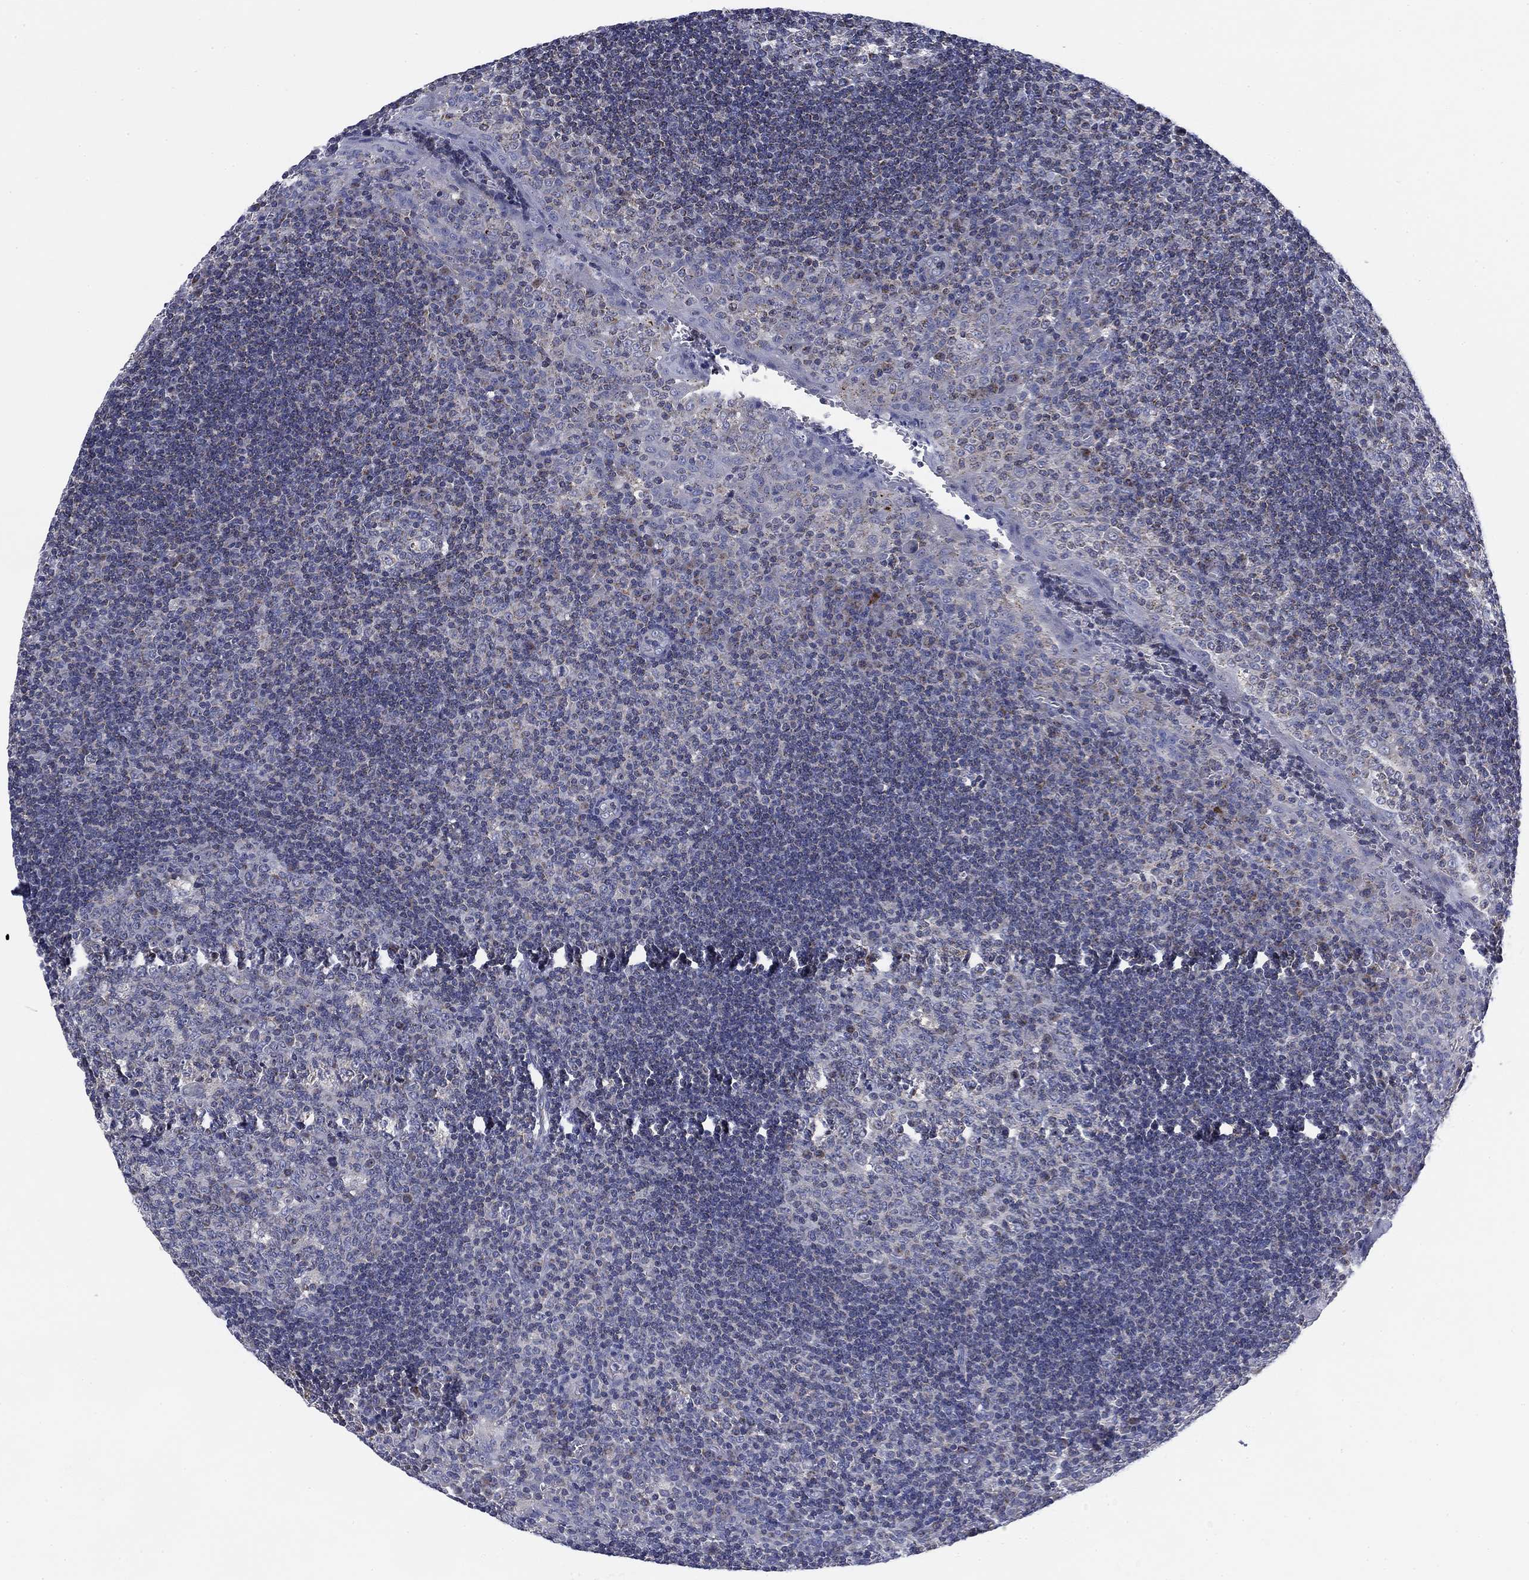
{"staining": {"intensity": "weak", "quantity": "<25%", "location": "cytoplasmic/membranous"}, "tissue": "tonsil", "cell_type": "Germinal center cells", "image_type": "normal", "snomed": [{"axis": "morphology", "description": "Normal tissue, NOS"}, {"axis": "topography", "description": "Tonsil"}], "caption": "Immunohistochemistry (IHC) of benign human tonsil shows no positivity in germinal center cells.", "gene": "NACAD", "patient": {"sex": "female", "age": 13}}